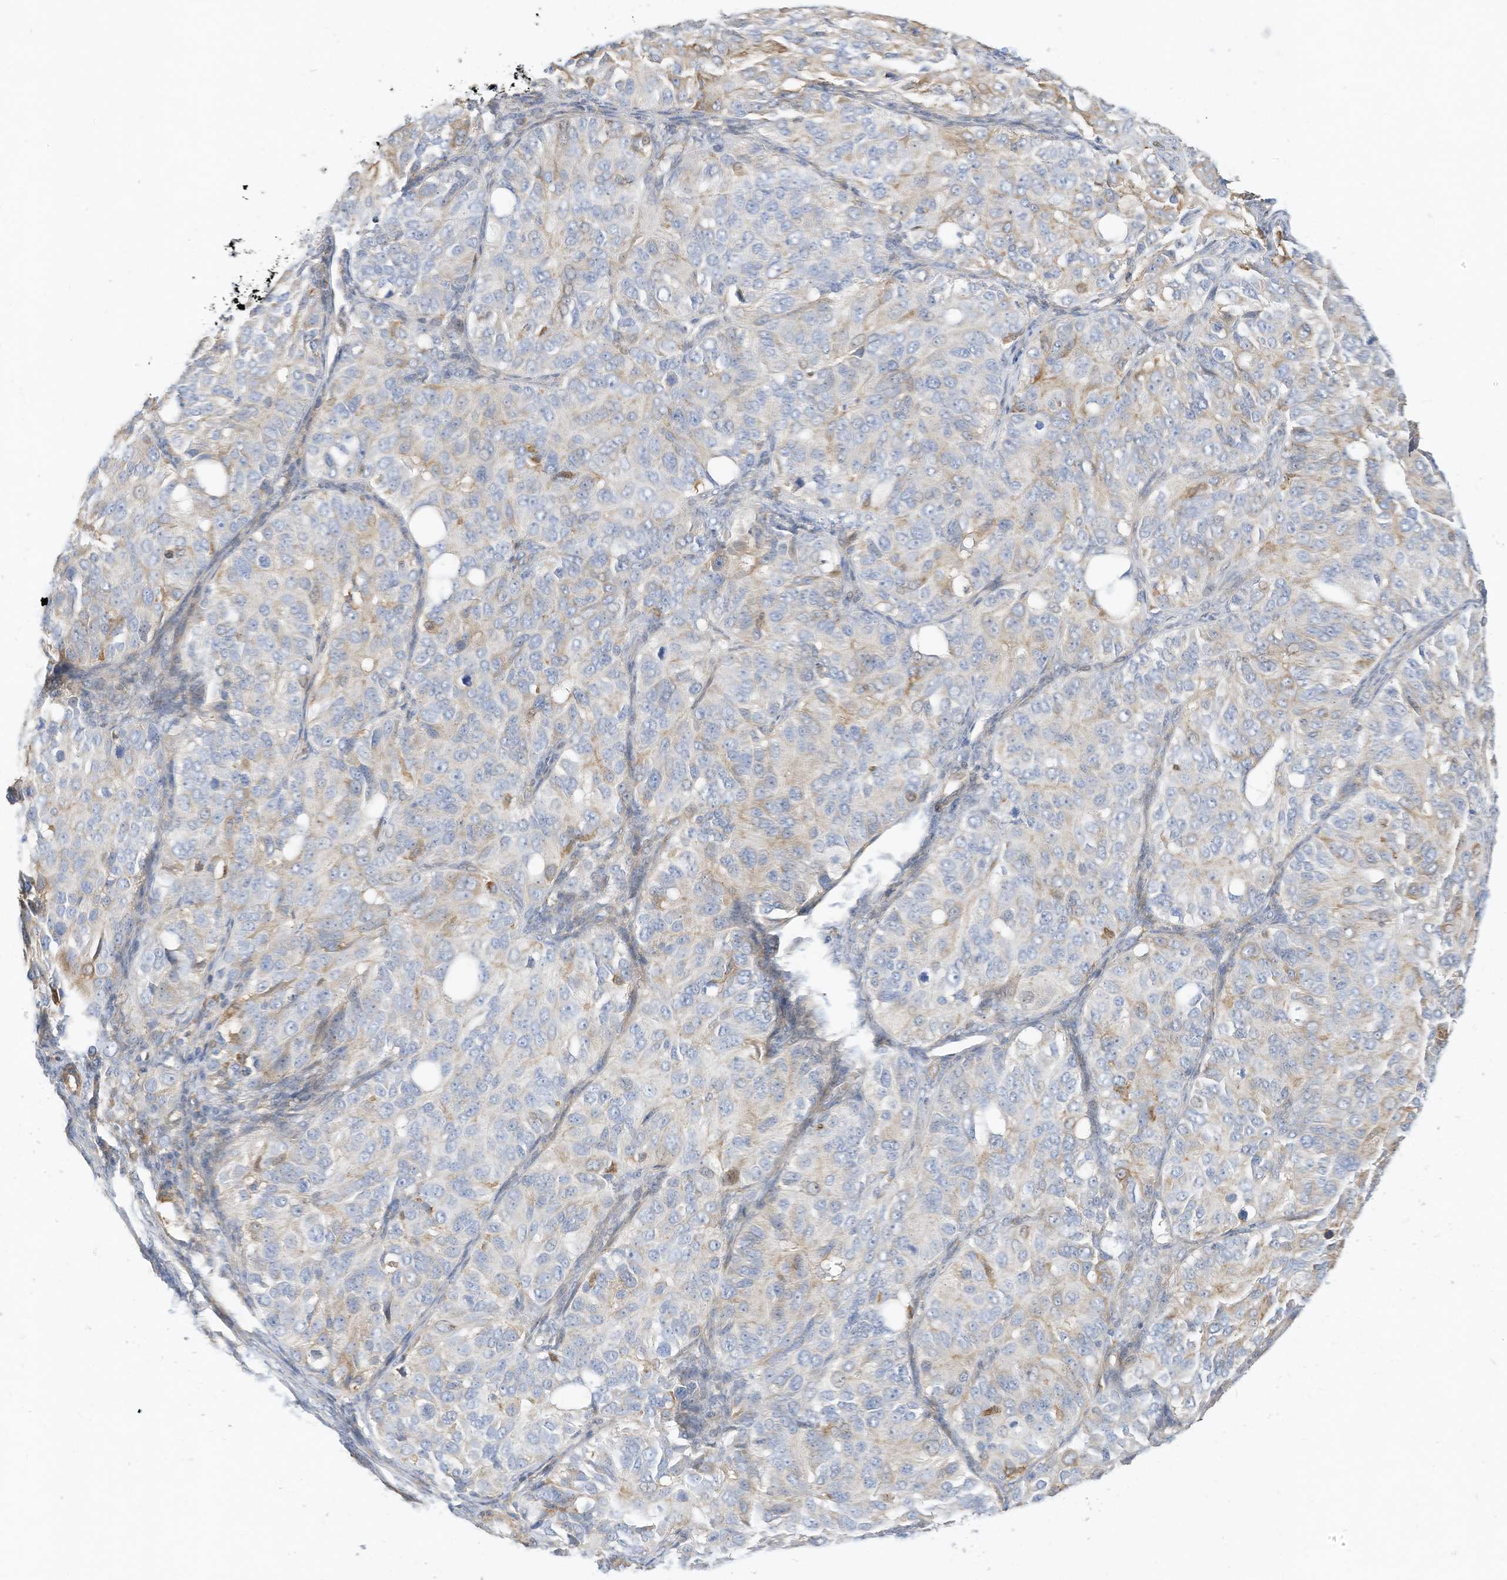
{"staining": {"intensity": "negative", "quantity": "none", "location": "none"}, "tissue": "ovarian cancer", "cell_type": "Tumor cells", "image_type": "cancer", "snomed": [{"axis": "morphology", "description": "Carcinoma, endometroid"}, {"axis": "topography", "description": "Ovary"}], "caption": "Ovarian cancer (endometroid carcinoma) was stained to show a protein in brown. There is no significant positivity in tumor cells.", "gene": "ATP13A1", "patient": {"sex": "female", "age": 51}}